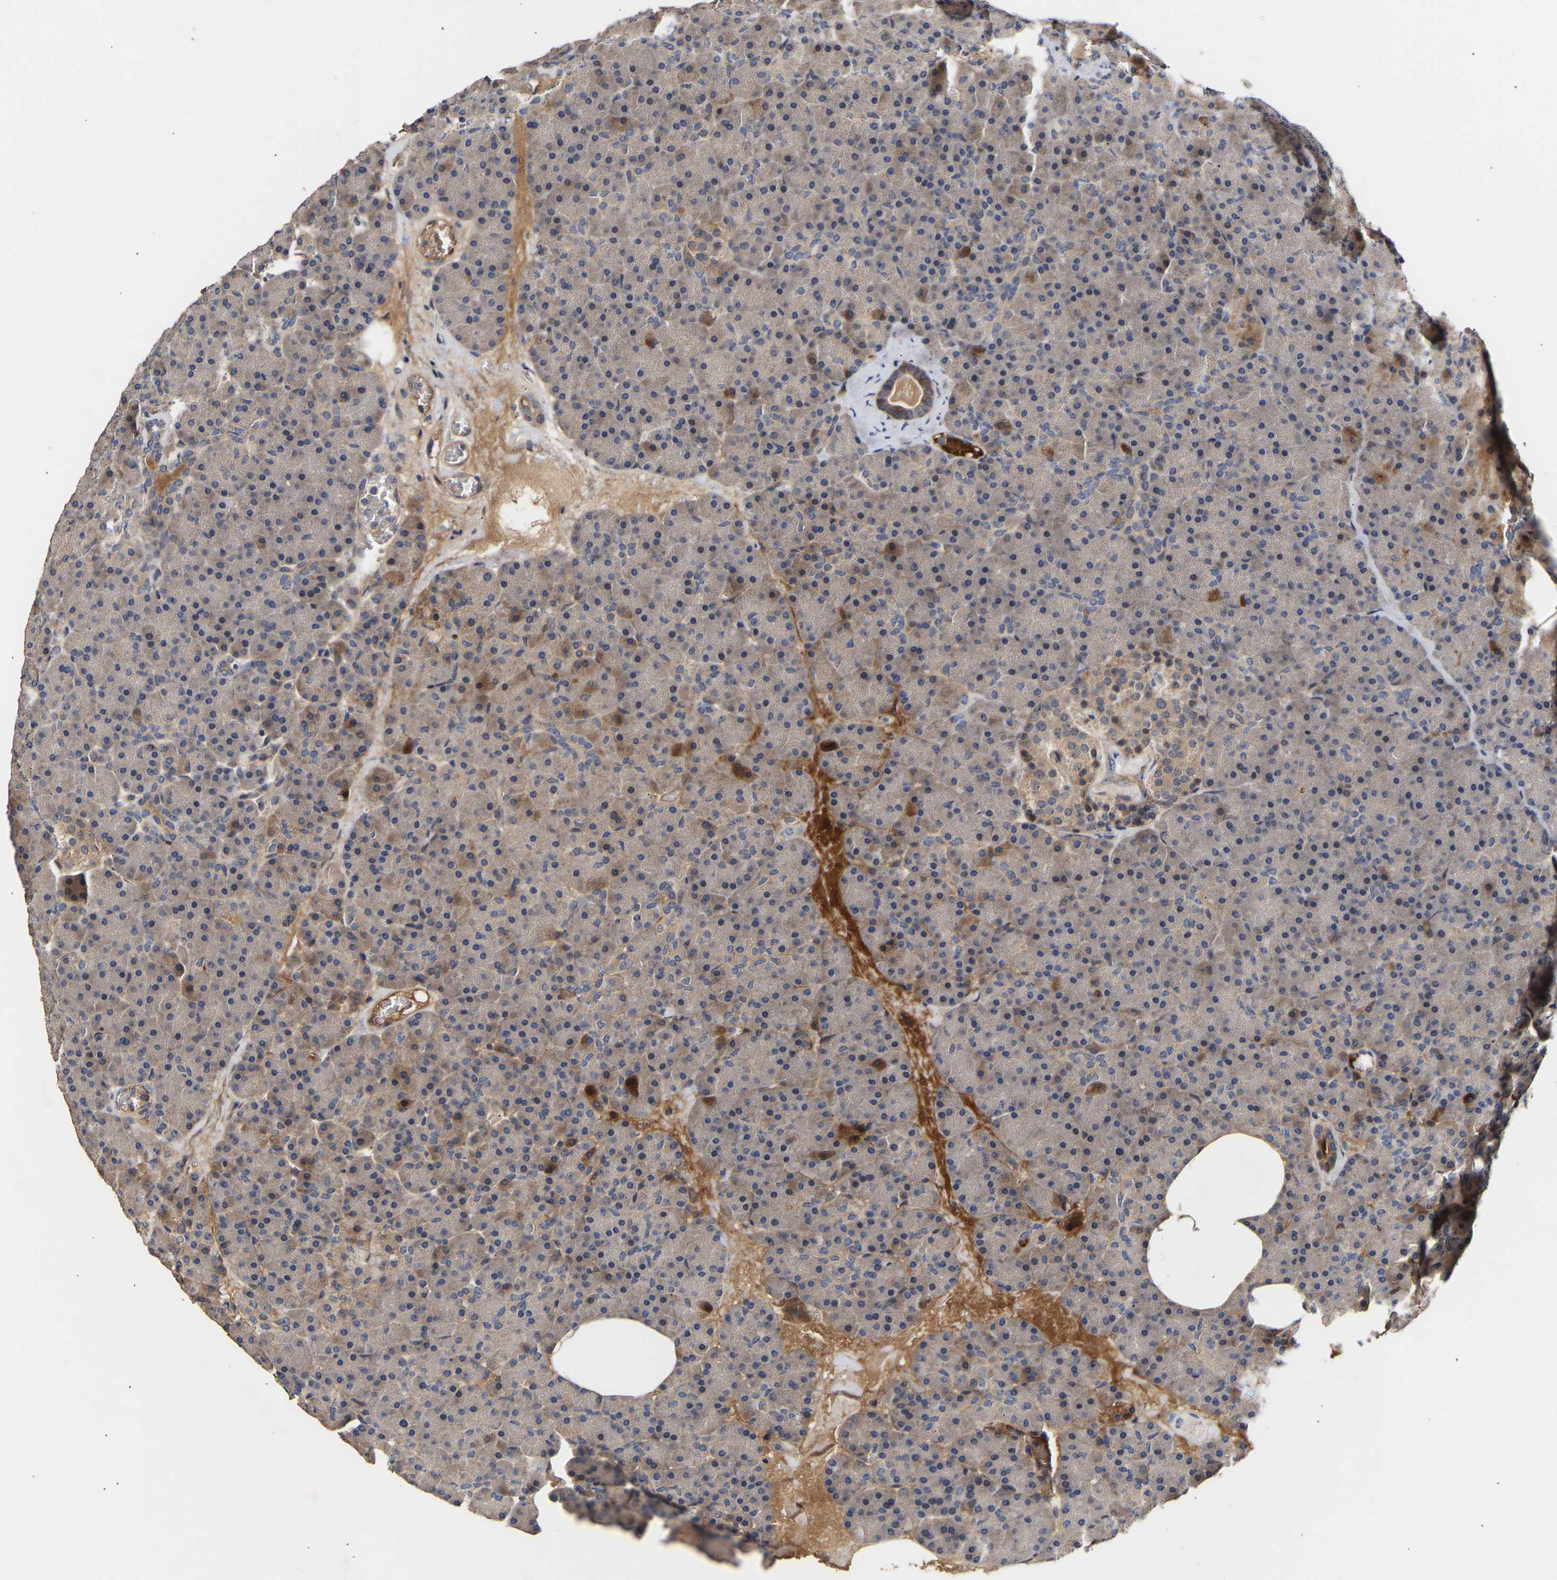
{"staining": {"intensity": "moderate", "quantity": "<25%", "location": "cytoplasmic/membranous"}, "tissue": "pancreas", "cell_type": "Exocrine glandular cells", "image_type": "normal", "snomed": [{"axis": "morphology", "description": "Normal tissue, NOS"}, {"axis": "morphology", "description": "Carcinoid, malignant, NOS"}, {"axis": "topography", "description": "Pancreas"}], "caption": "Pancreas stained for a protein shows moderate cytoplasmic/membranous positivity in exocrine glandular cells.", "gene": "KASH5", "patient": {"sex": "female", "age": 35}}